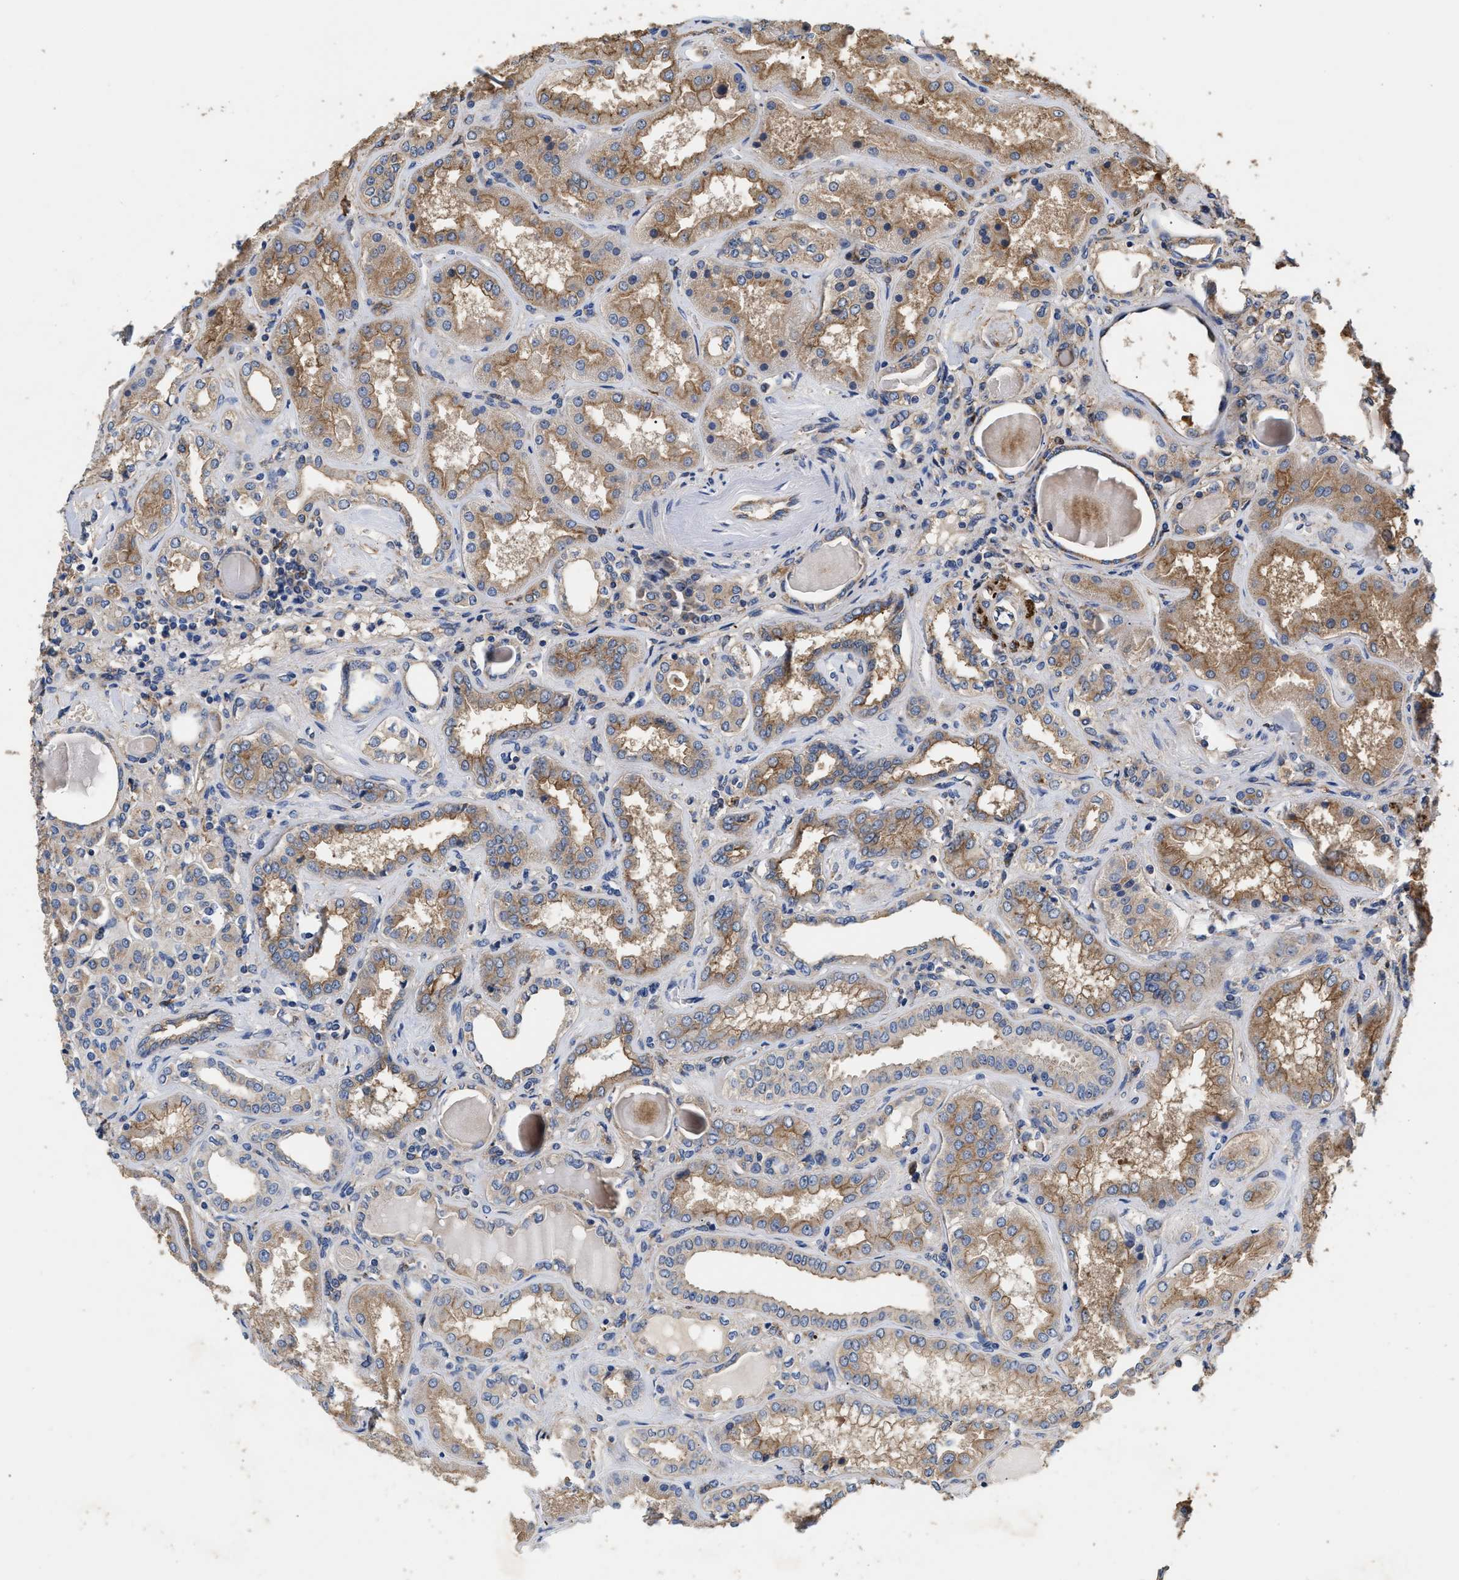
{"staining": {"intensity": "moderate", "quantity": ">75%", "location": "cytoplasmic/membranous"}, "tissue": "kidney", "cell_type": "Cells in glomeruli", "image_type": "normal", "snomed": [{"axis": "morphology", "description": "Normal tissue, NOS"}, {"axis": "topography", "description": "Kidney"}], "caption": "Protein staining demonstrates moderate cytoplasmic/membranous staining in approximately >75% of cells in glomeruli in benign kidney. (DAB IHC with brightfield microscopy, high magnification).", "gene": "KLB", "patient": {"sex": "female", "age": 56}}